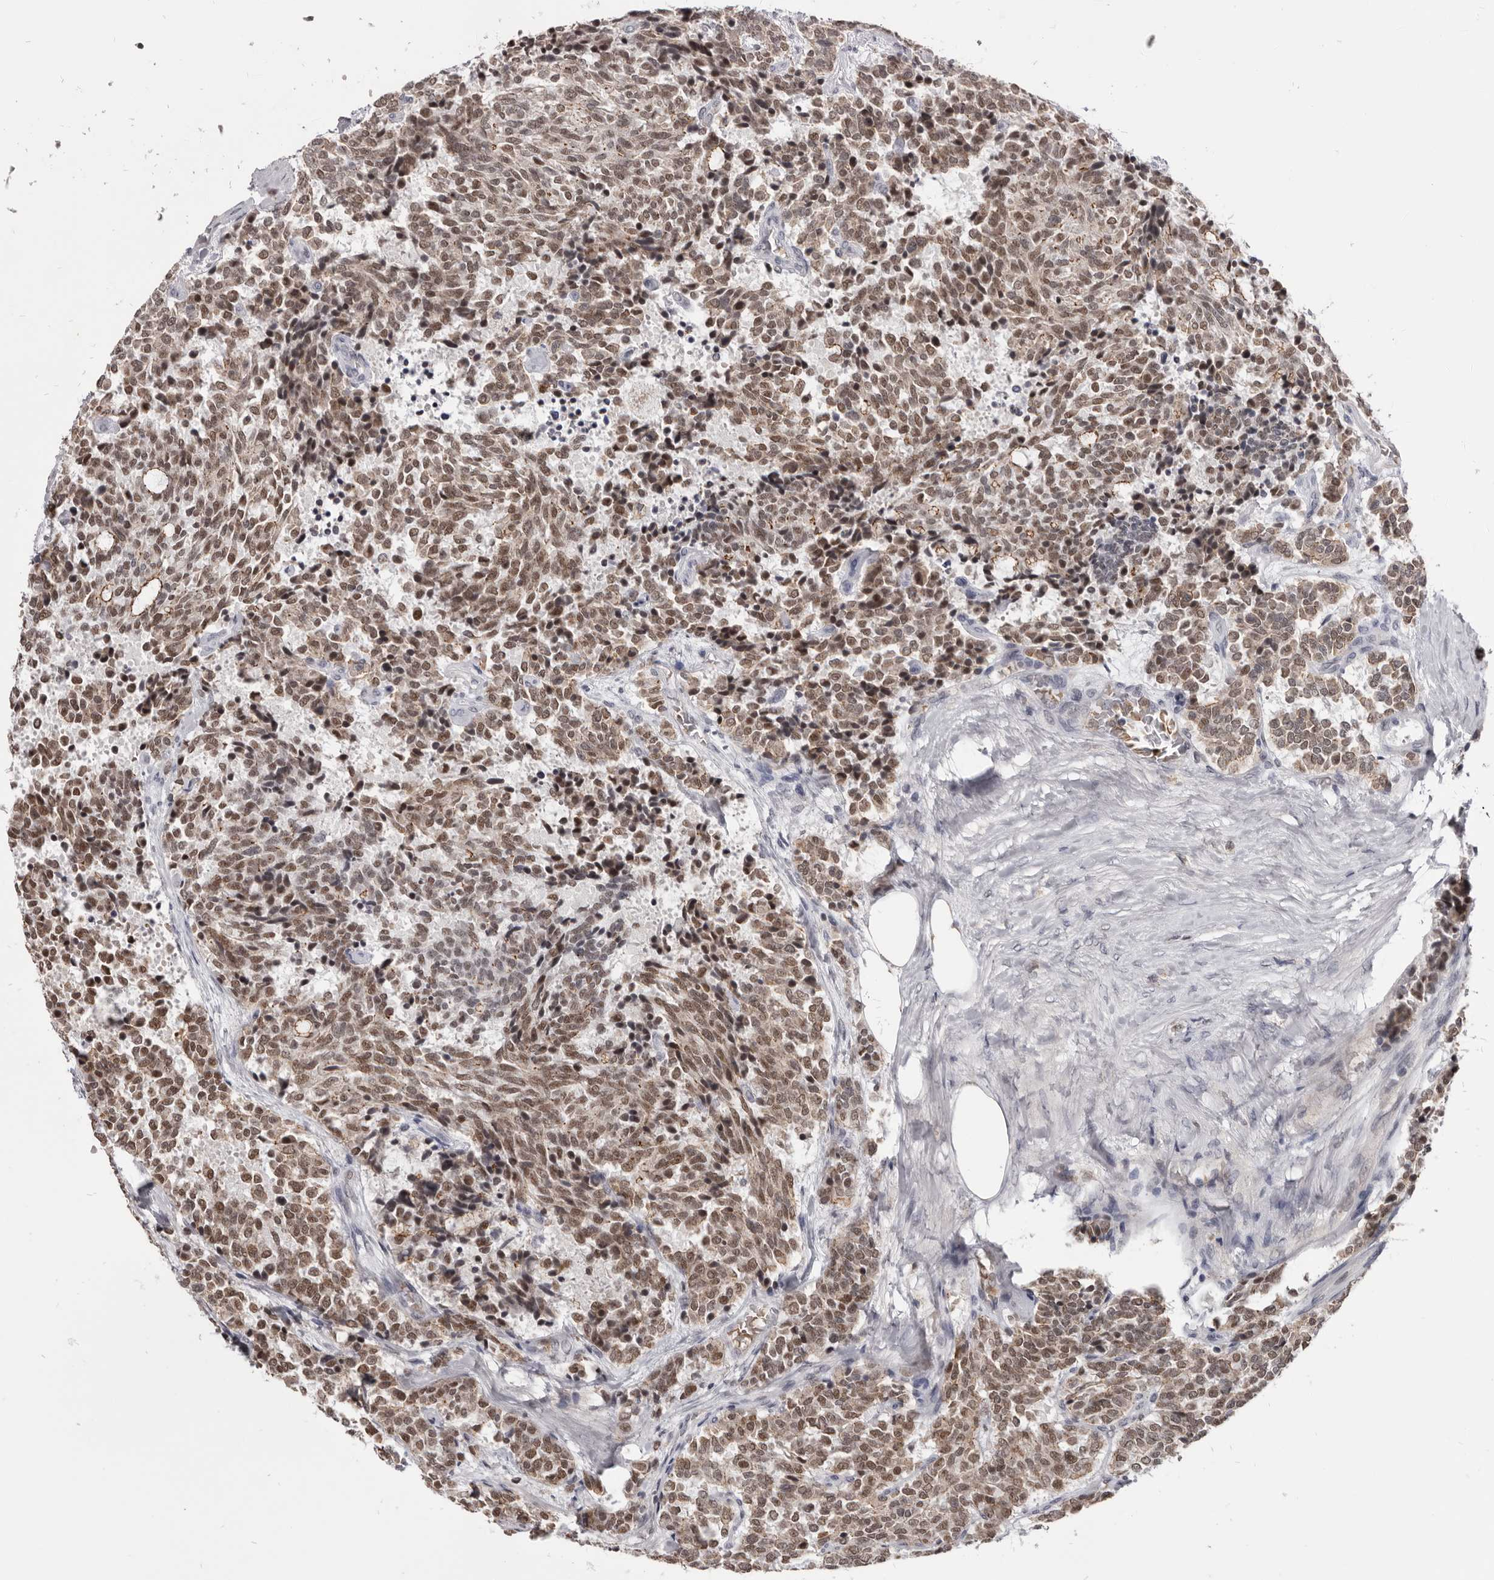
{"staining": {"intensity": "moderate", "quantity": ">75%", "location": "cytoplasmic/membranous,nuclear"}, "tissue": "carcinoid", "cell_type": "Tumor cells", "image_type": "cancer", "snomed": [{"axis": "morphology", "description": "Carcinoid, malignant, NOS"}, {"axis": "topography", "description": "Pancreas"}], "caption": "Immunohistochemical staining of carcinoid (malignant) displays medium levels of moderate cytoplasmic/membranous and nuclear expression in approximately >75% of tumor cells. (Stains: DAB (3,3'-diaminobenzidine) in brown, nuclei in blue, Microscopy: brightfield microscopy at high magnification).", "gene": "CGN", "patient": {"sex": "female", "age": 54}}